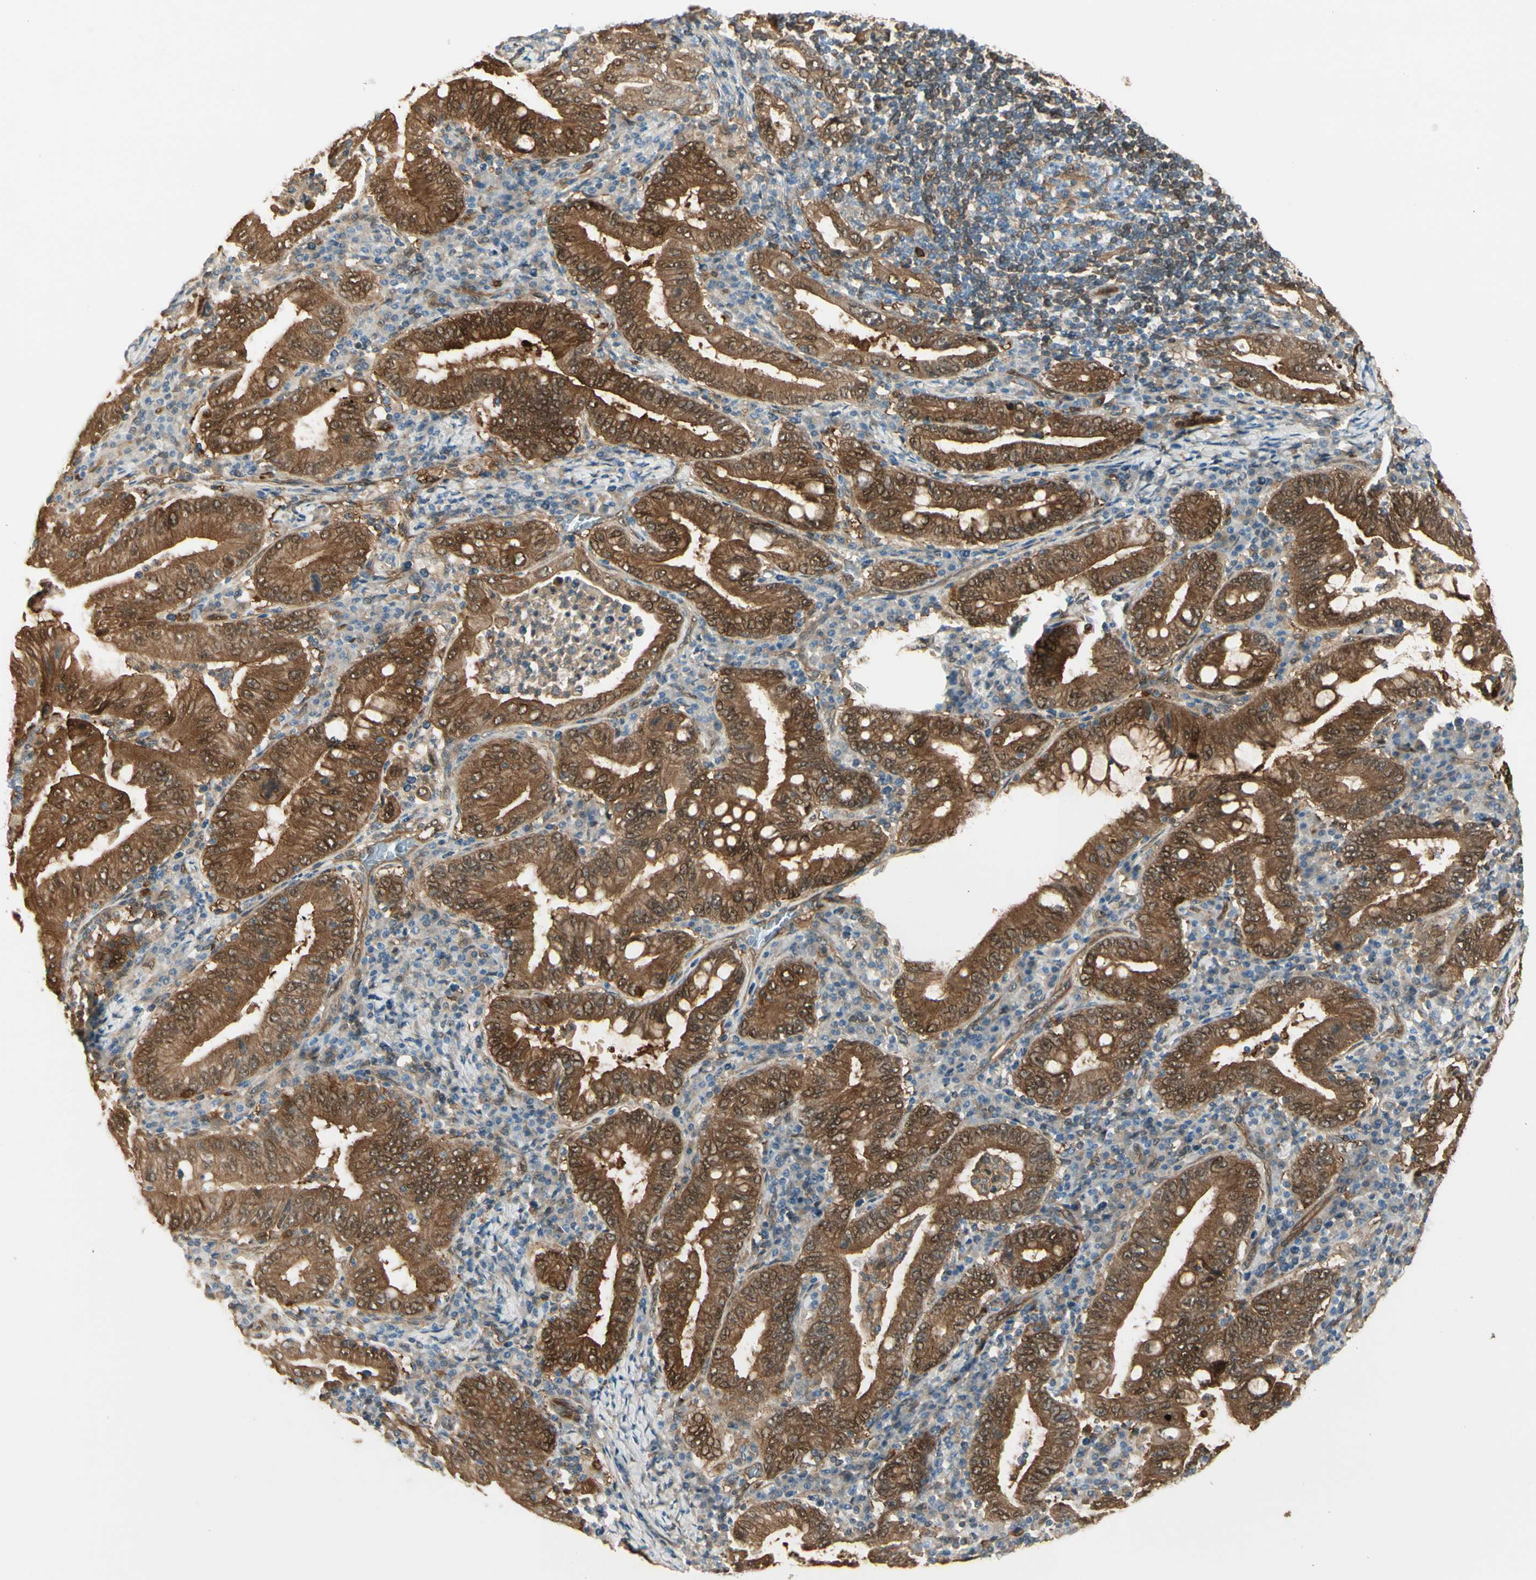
{"staining": {"intensity": "strong", "quantity": ">75%", "location": "cytoplasmic/membranous,nuclear"}, "tissue": "stomach cancer", "cell_type": "Tumor cells", "image_type": "cancer", "snomed": [{"axis": "morphology", "description": "Normal tissue, NOS"}, {"axis": "morphology", "description": "Adenocarcinoma, NOS"}, {"axis": "topography", "description": "Esophagus"}, {"axis": "topography", "description": "Stomach, upper"}, {"axis": "topography", "description": "Peripheral nerve tissue"}], "caption": "DAB (3,3'-diaminobenzidine) immunohistochemical staining of adenocarcinoma (stomach) demonstrates strong cytoplasmic/membranous and nuclear protein positivity in about >75% of tumor cells.", "gene": "SERPINB6", "patient": {"sex": "male", "age": 62}}